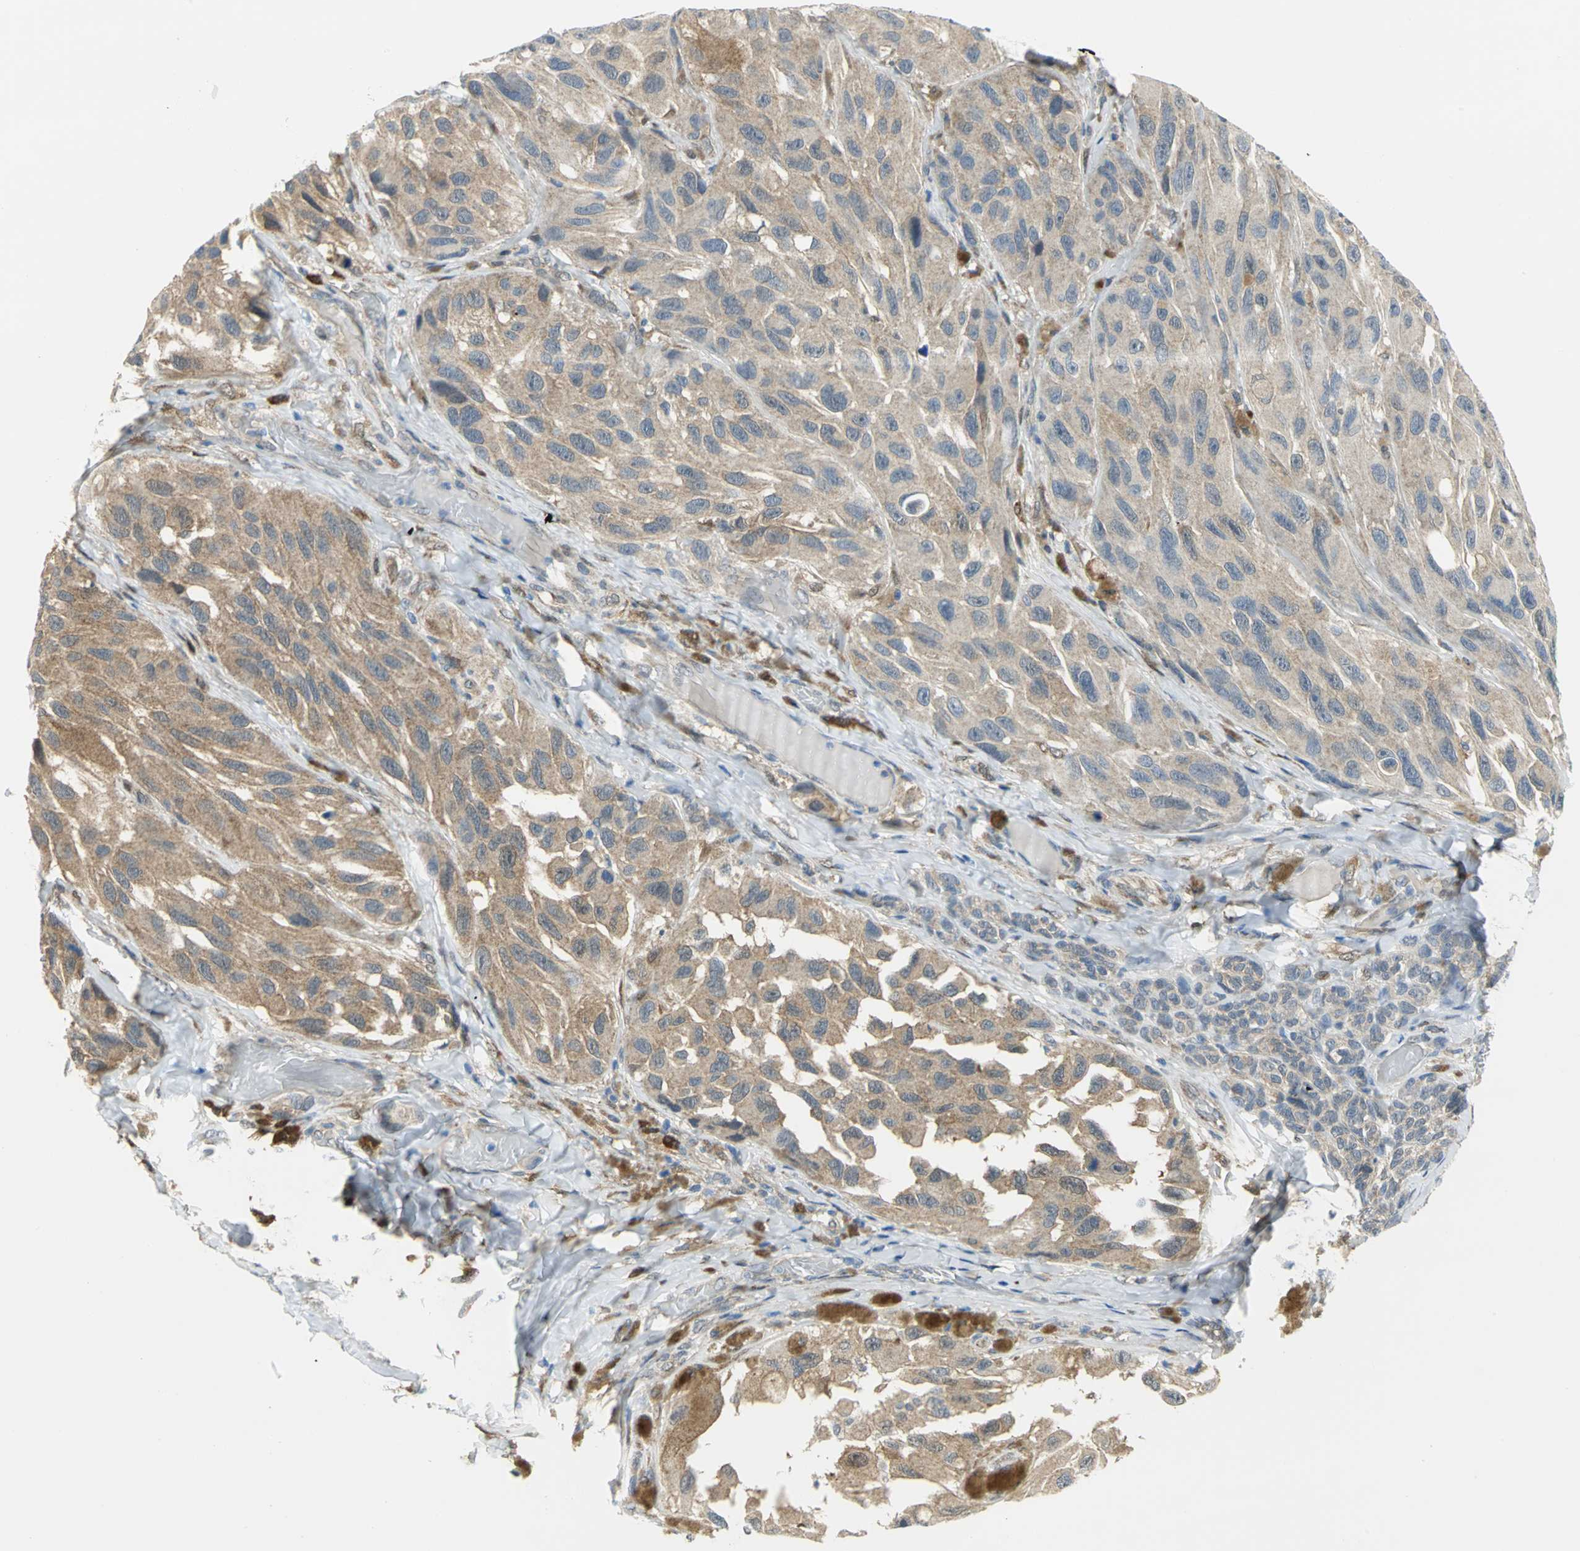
{"staining": {"intensity": "moderate", "quantity": ">75%", "location": "cytoplasmic/membranous"}, "tissue": "melanoma", "cell_type": "Tumor cells", "image_type": "cancer", "snomed": [{"axis": "morphology", "description": "Malignant melanoma, NOS"}, {"axis": "topography", "description": "Skin"}], "caption": "Tumor cells display medium levels of moderate cytoplasmic/membranous staining in approximately >75% of cells in human melanoma. (DAB IHC with brightfield microscopy, high magnification).", "gene": "PGM3", "patient": {"sex": "female", "age": 73}}